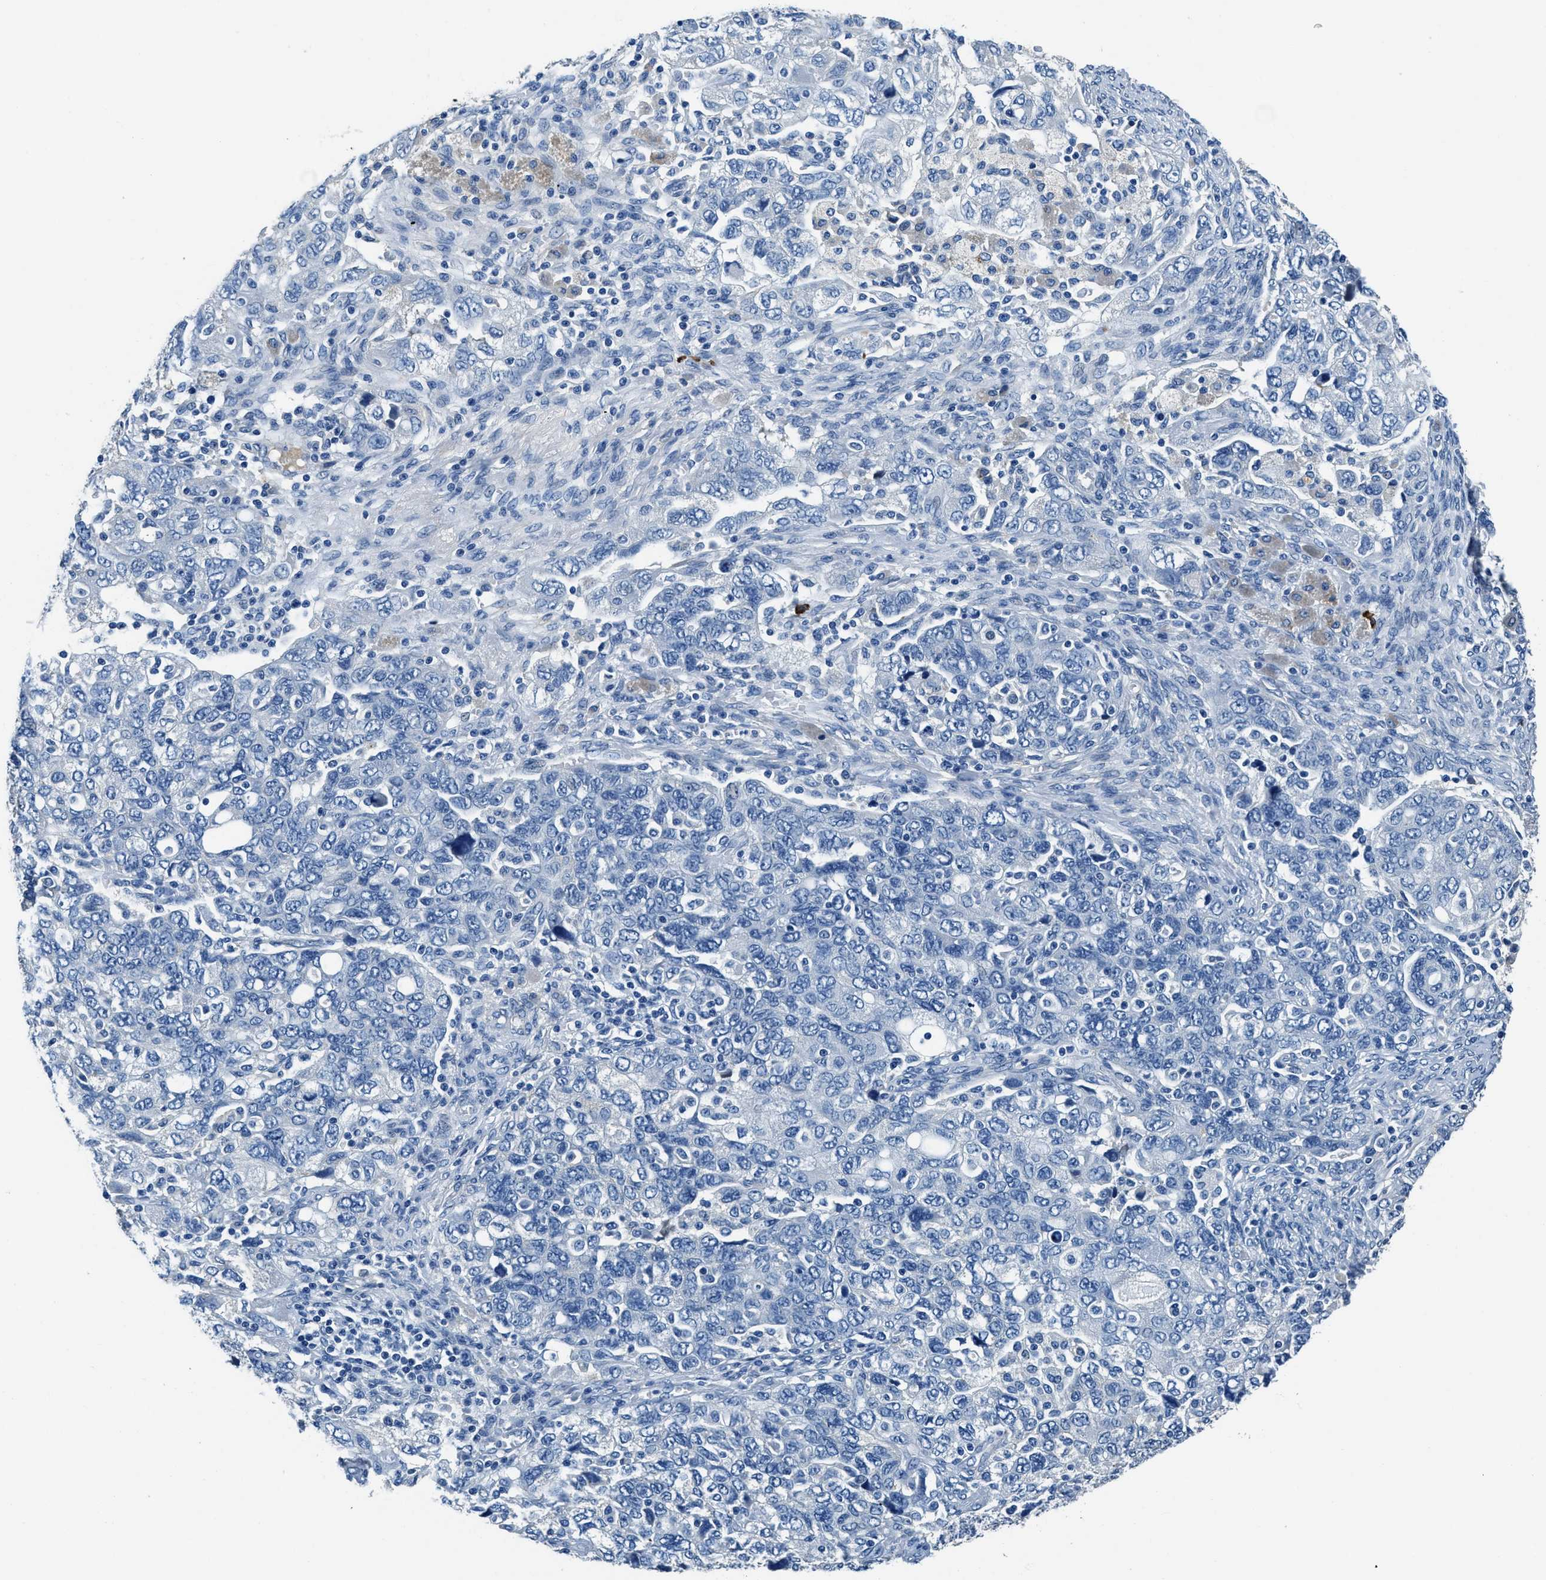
{"staining": {"intensity": "negative", "quantity": "none", "location": "none"}, "tissue": "ovarian cancer", "cell_type": "Tumor cells", "image_type": "cancer", "snomed": [{"axis": "morphology", "description": "Carcinoma, NOS"}, {"axis": "morphology", "description": "Cystadenocarcinoma, serous, NOS"}, {"axis": "topography", "description": "Ovary"}], "caption": "The immunohistochemistry image has no significant positivity in tumor cells of serous cystadenocarcinoma (ovarian) tissue.", "gene": "TMEM186", "patient": {"sex": "female", "age": 69}}